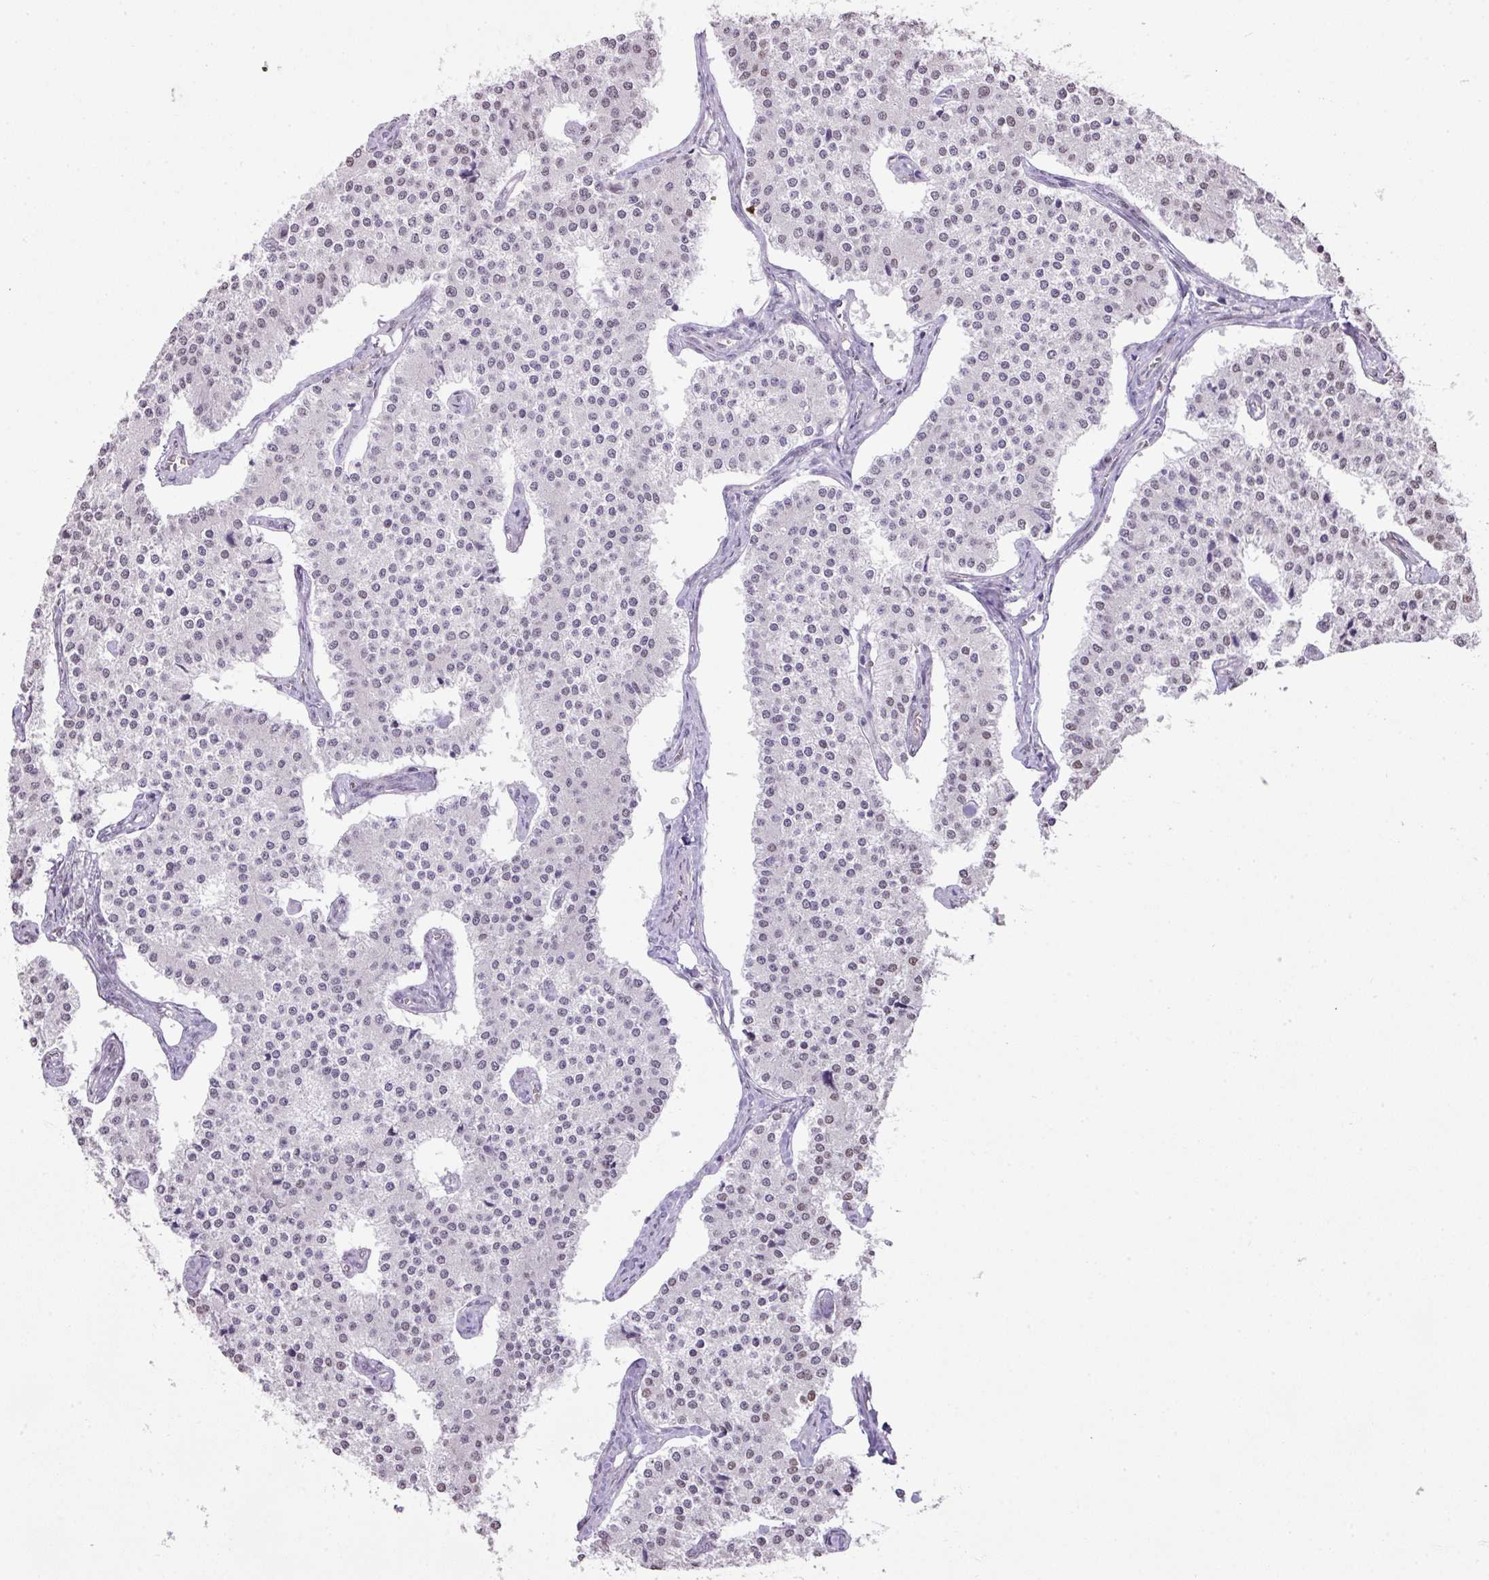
{"staining": {"intensity": "negative", "quantity": "none", "location": "none"}, "tissue": "carcinoid", "cell_type": "Tumor cells", "image_type": "cancer", "snomed": [{"axis": "morphology", "description": "Carcinoid, malignant, NOS"}, {"axis": "topography", "description": "Colon"}], "caption": "Immunohistochemical staining of malignant carcinoid reveals no significant staining in tumor cells.", "gene": "ANKRD13B", "patient": {"sex": "female", "age": 52}}